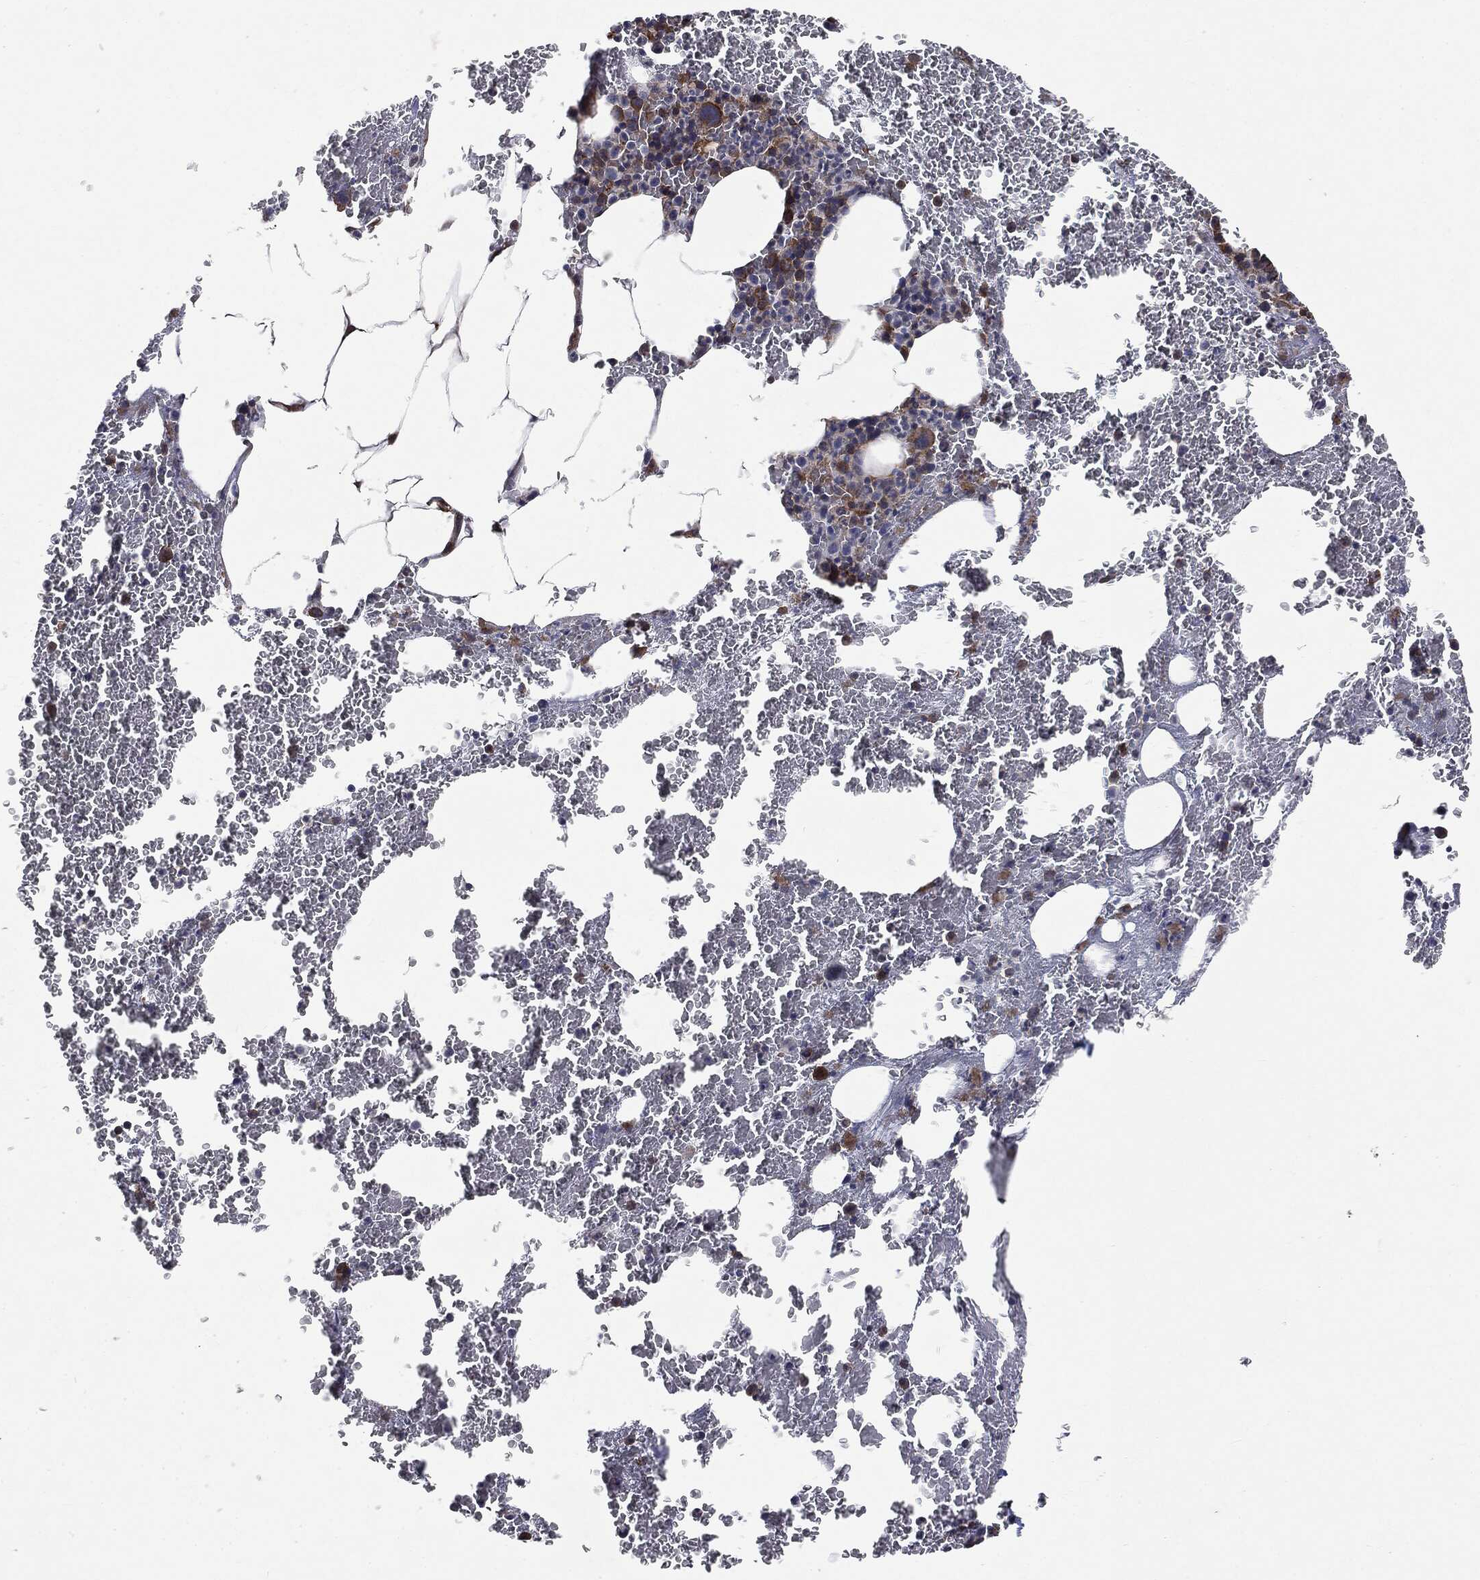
{"staining": {"intensity": "moderate", "quantity": "<25%", "location": "cytoplasmic/membranous"}, "tissue": "bone marrow", "cell_type": "Hematopoietic cells", "image_type": "normal", "snomed": [{"axis": "morphology", "description": "Normal tissue, NOS"}, {"axis": "topography", "description": "Bone marrow"}], "caption": "This is an image of immunohistochemistry (IHC) staining of normal bone marrow, which shows moderate expression in the cytoplasmic/membranous of hematopoietic cells.", "gene": "EPS15L1", "patient": {"sex": "male", "age": 91}}